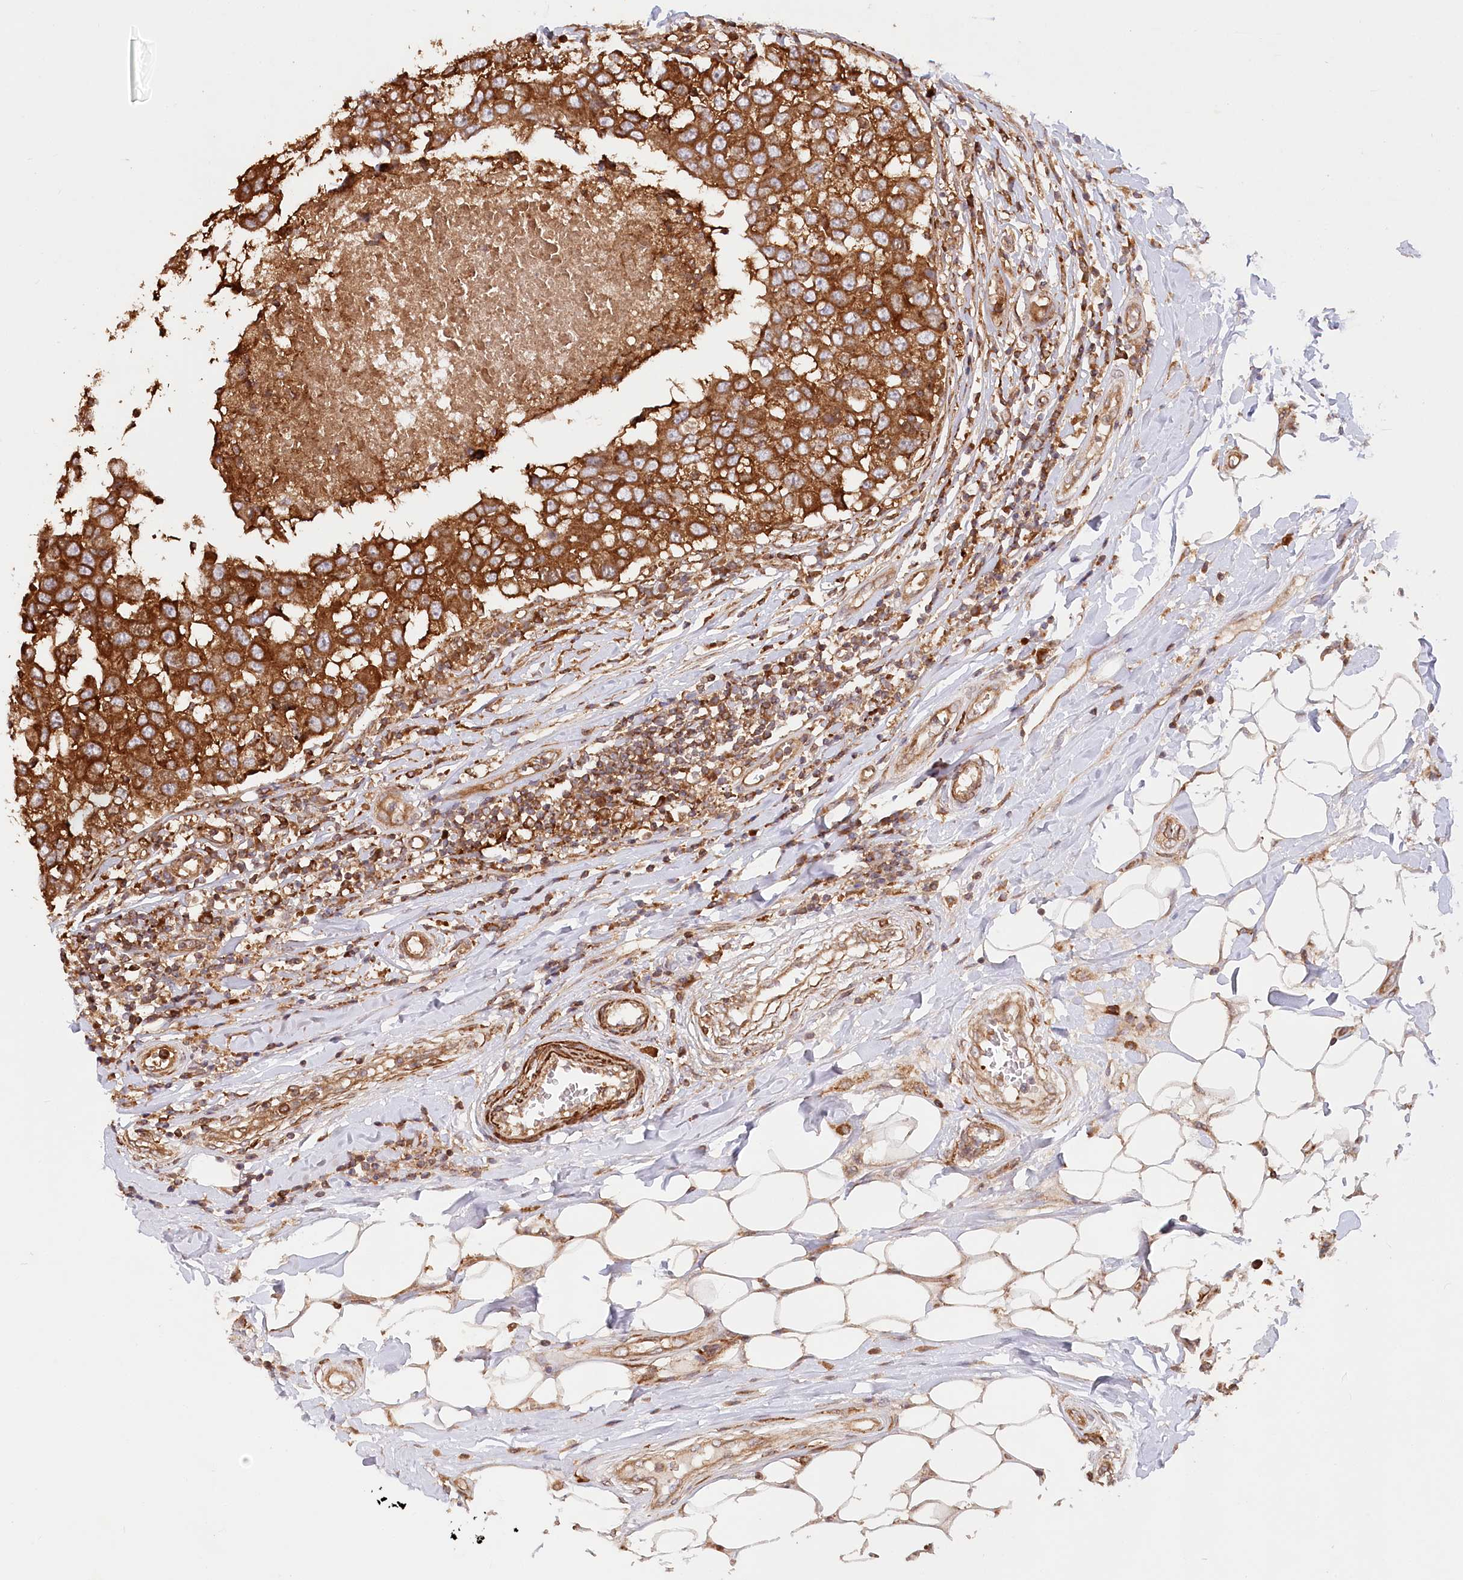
{"staining": {"intensity": "strong", "quantity": "25%-75%", "location": "cytoplasmic/membranous"}, "tissue": "breast cancer", "cell_type": "Tumor cells", "image_type": "cancer", "snomed": [{"axis": "morphology", "description": "Duct carcinoma"}, {"axis": "topography", "description": "Breast"}], "caption": "An IHC micrograph of neoplastic tissue is shown. Protein staining in brown labels strong cytoplasmic/membranous positivity in breast cancer within tumor cells.", "gene": "PAIP2", "patient": {"sex": "female", "age": 27}}